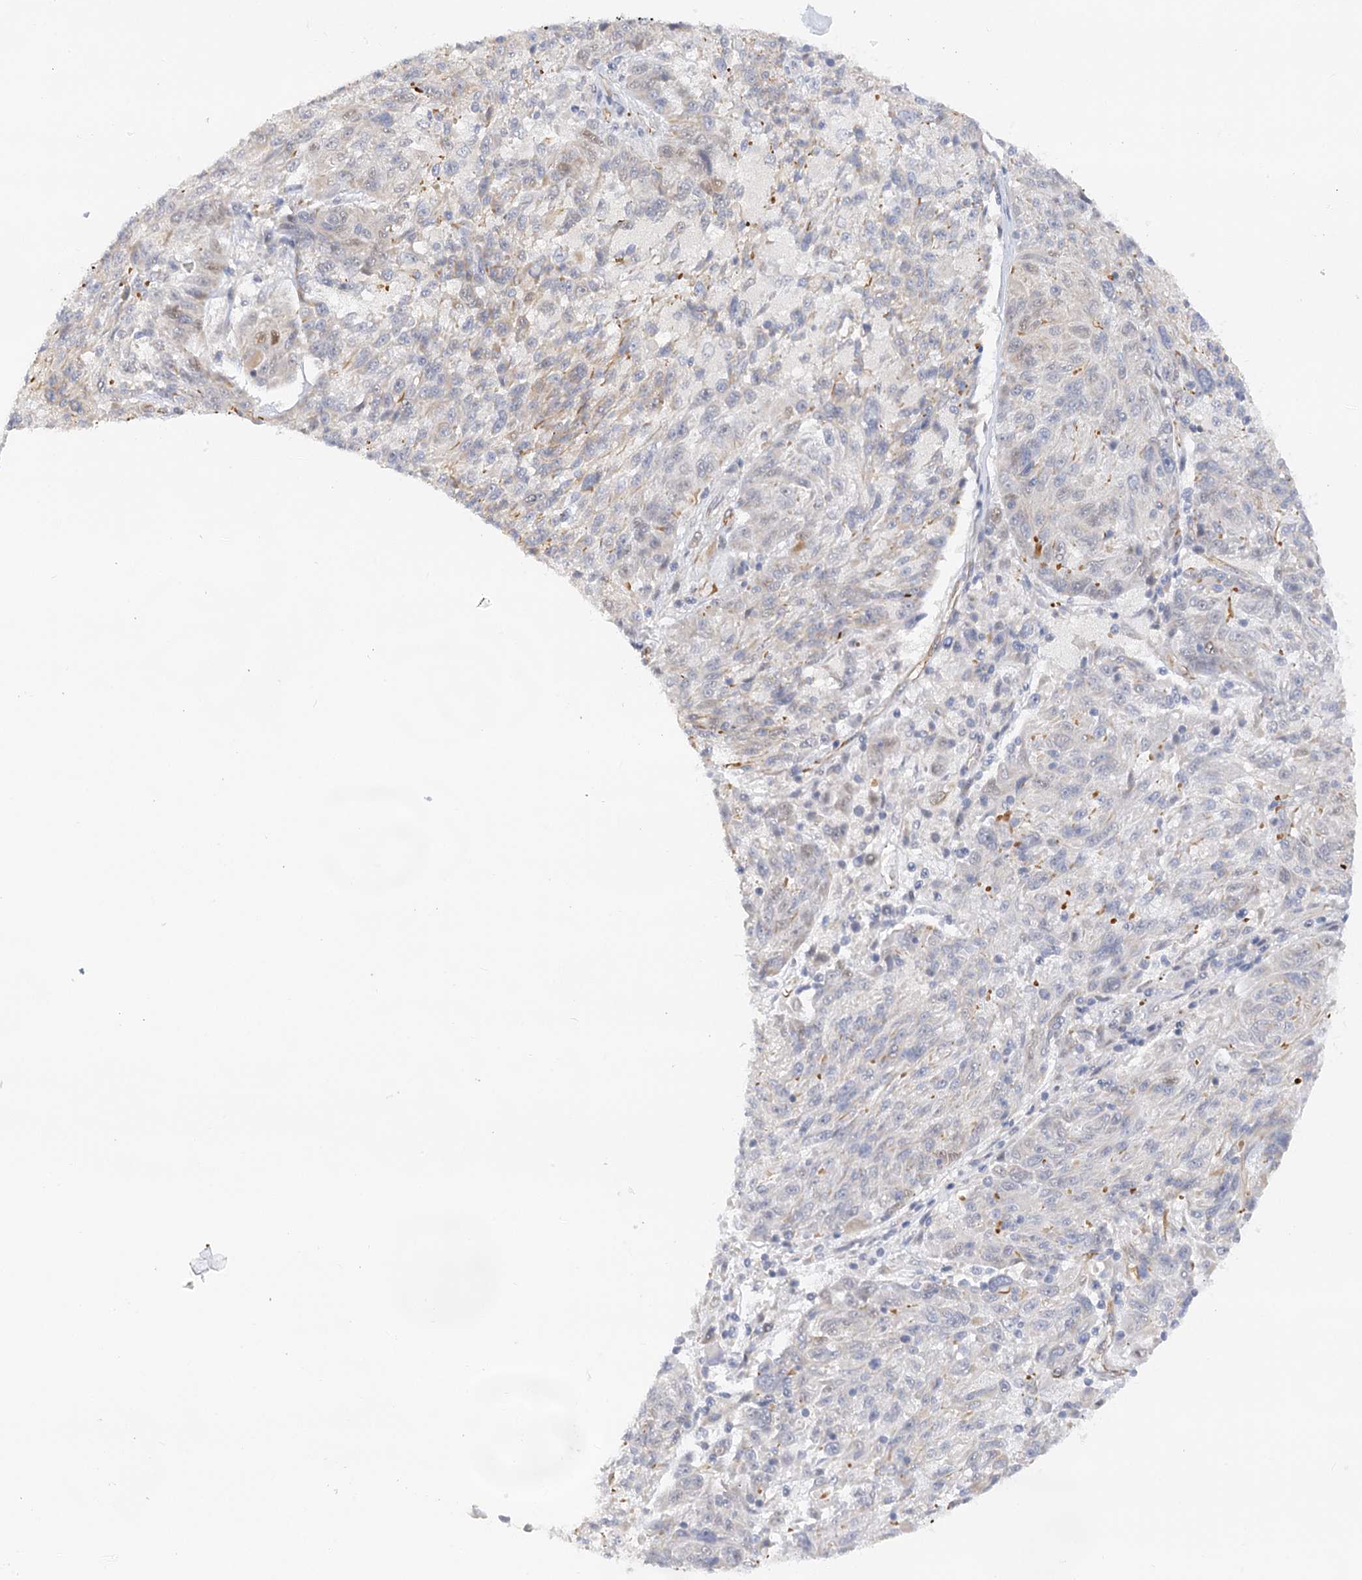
{"staining": {"intensity": "weak", "quantity": "<25%", "location": "cytoplasmic/membranous"}, "tissue": "melanoma", "cell_type": "Tumor cells", "image_type": "cancer", "snomed": [{"axis": "morphology", "description": "Malignant melanoma, NOS"}, {"axis": "topography", "description": "Skin"}], "caption": "The histopathology image displays no significant positivity in tumor cells of malignant melanoma. (Brightfield microscopy of DAB immunohistochemistry (IHC) at high magnification).", "gene": "NELL2", "patient": {"sex": "male", "age": 53}}